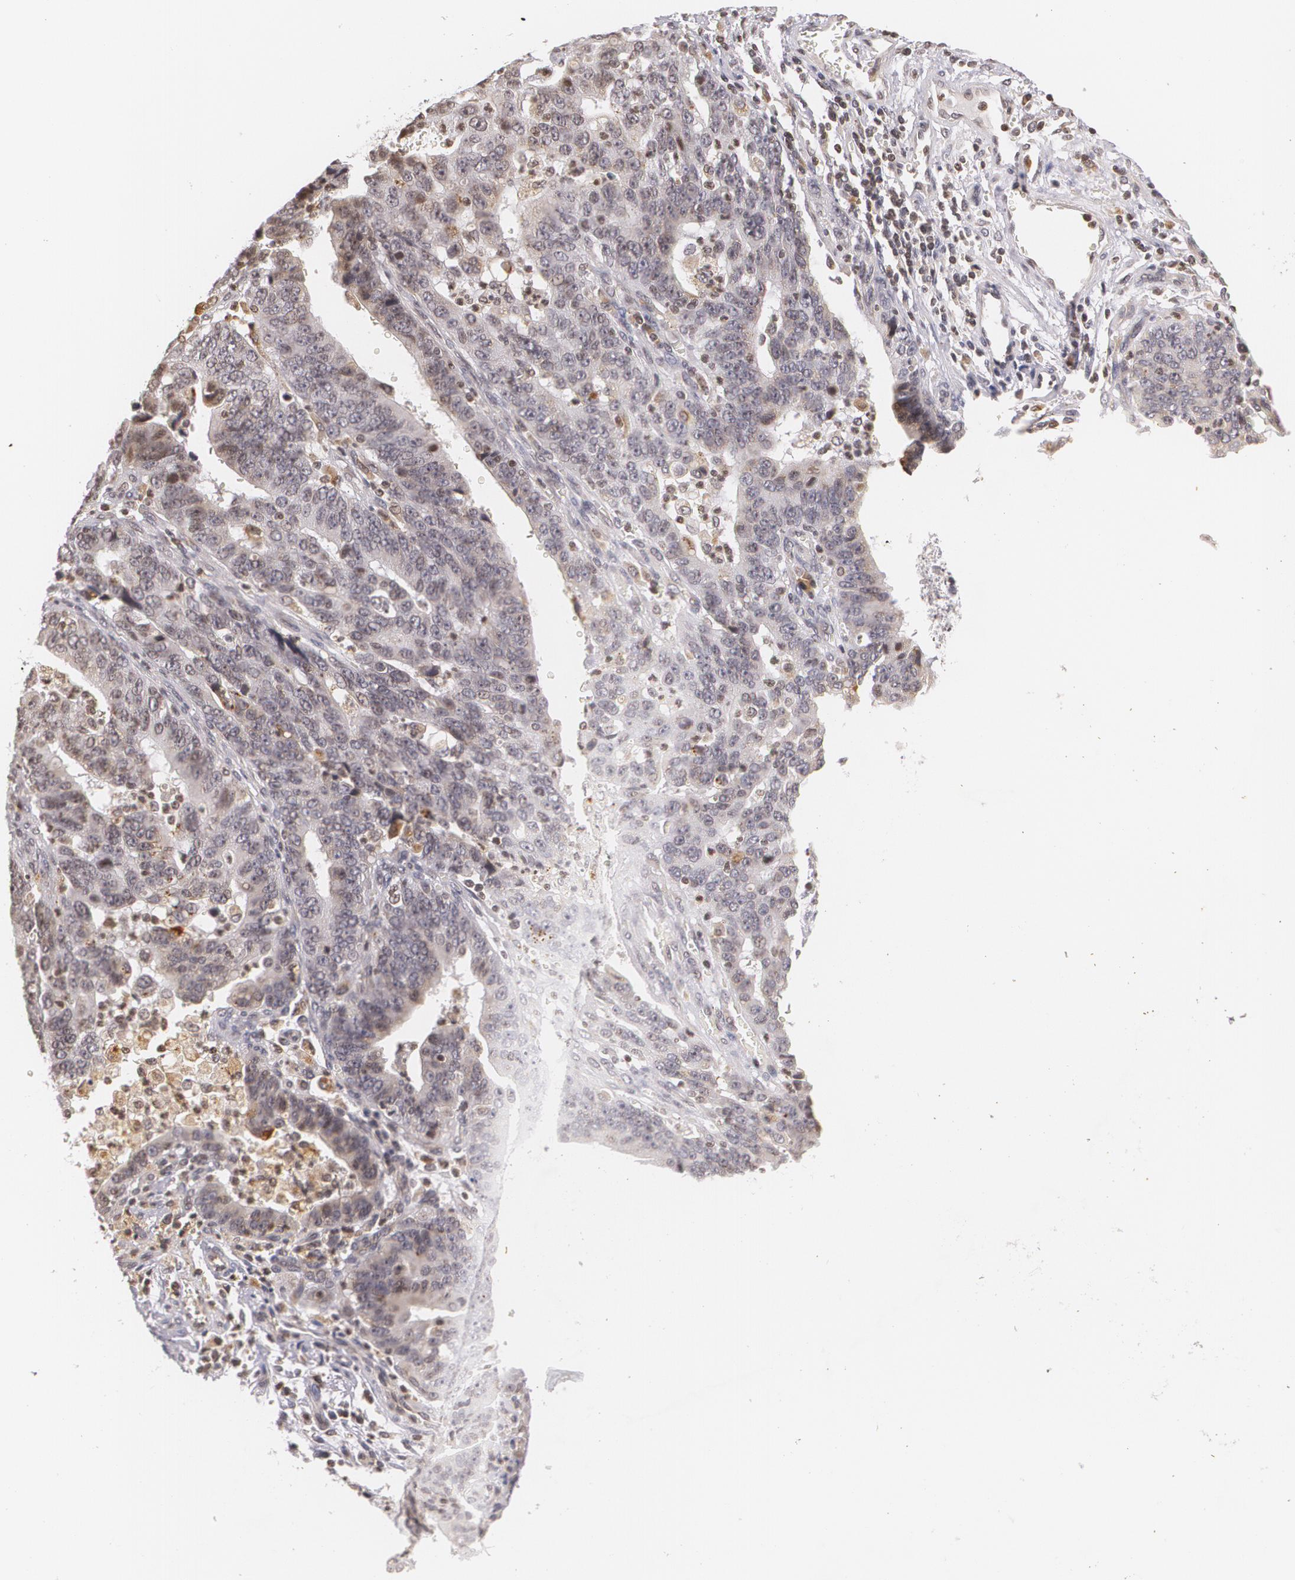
{"staining": {"intensity": "weak", "quantity": "<25%", "location": "cytoplasmic/membranous,nuclear"}, "tissue": "stomach cancer", "cell_type": "Tumor cells", "image_type": "cancer", "snomed": [{"axis": "morphology", "description": "Adenocarcinoma, NOS"}, {"axis": "topography", "description": "Stomach, upper"}], "caption": "DAB immunohistochemical staining of human stomach cancer demonstrates no significant expression in tumor cells.", "gene": "VAV3", "patient": {"sex": "female", "age": 50}}